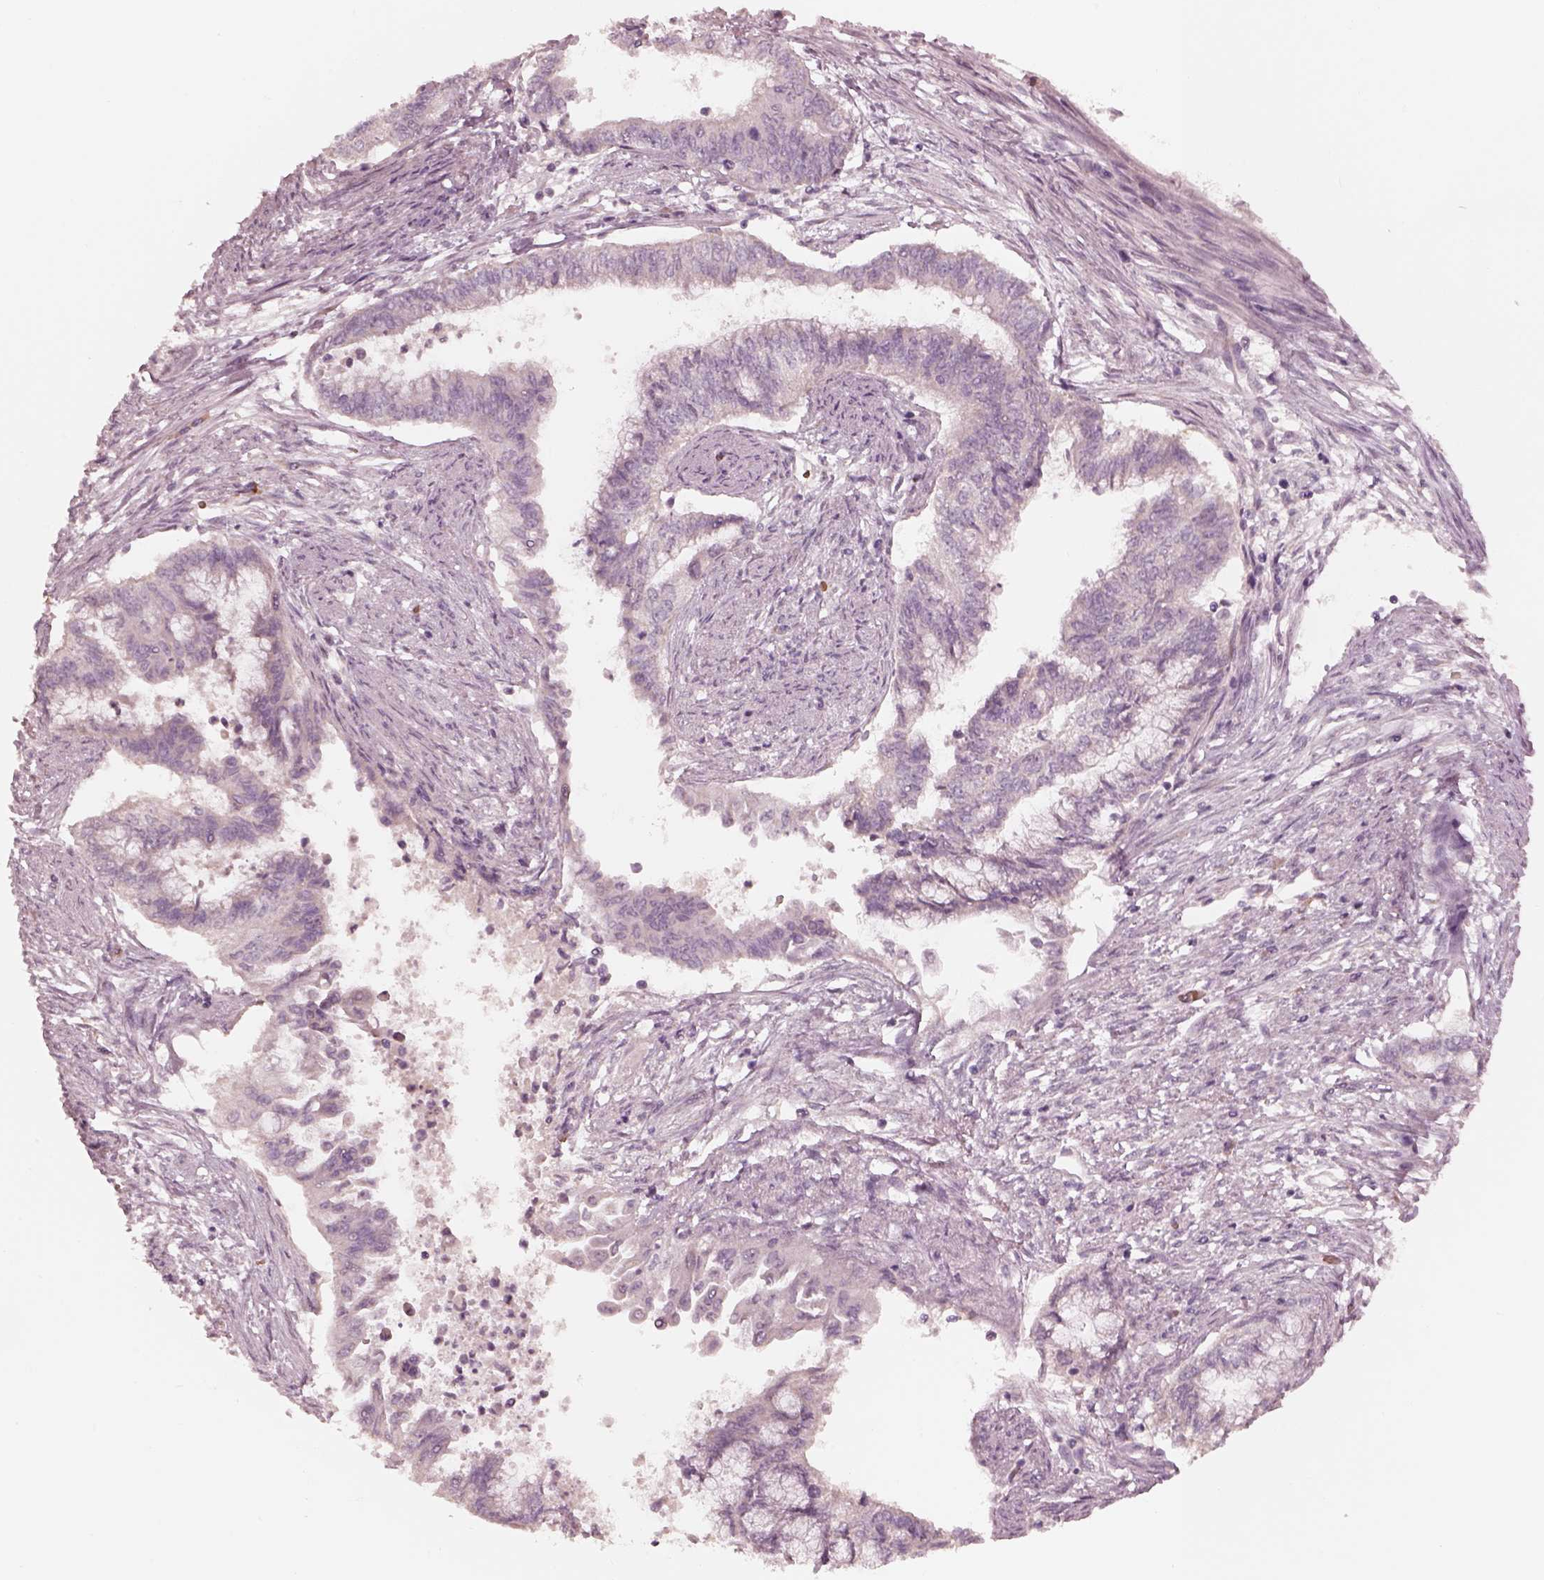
{"staining": {"intensity": "negative", "quantity": "none", "location": "none"}, "tissue": "endometrial cancer", "cell_type": "Tumor cells", "image_type": "cancer", "snomed": [{"axis": "morphology", "description": "Adenocarcinoma, NOS"}, {"axis": "topography", "description": "Endometrium"}], "caption": "DAB (3,3'-diaminobenzidine) immunohistochemical staining of human endometrial adenocarcinoma demonstrates no significant positivity in tumor cells.", "gene": "ANKLE1", "patient": {"sex": "female", "age": 65}}